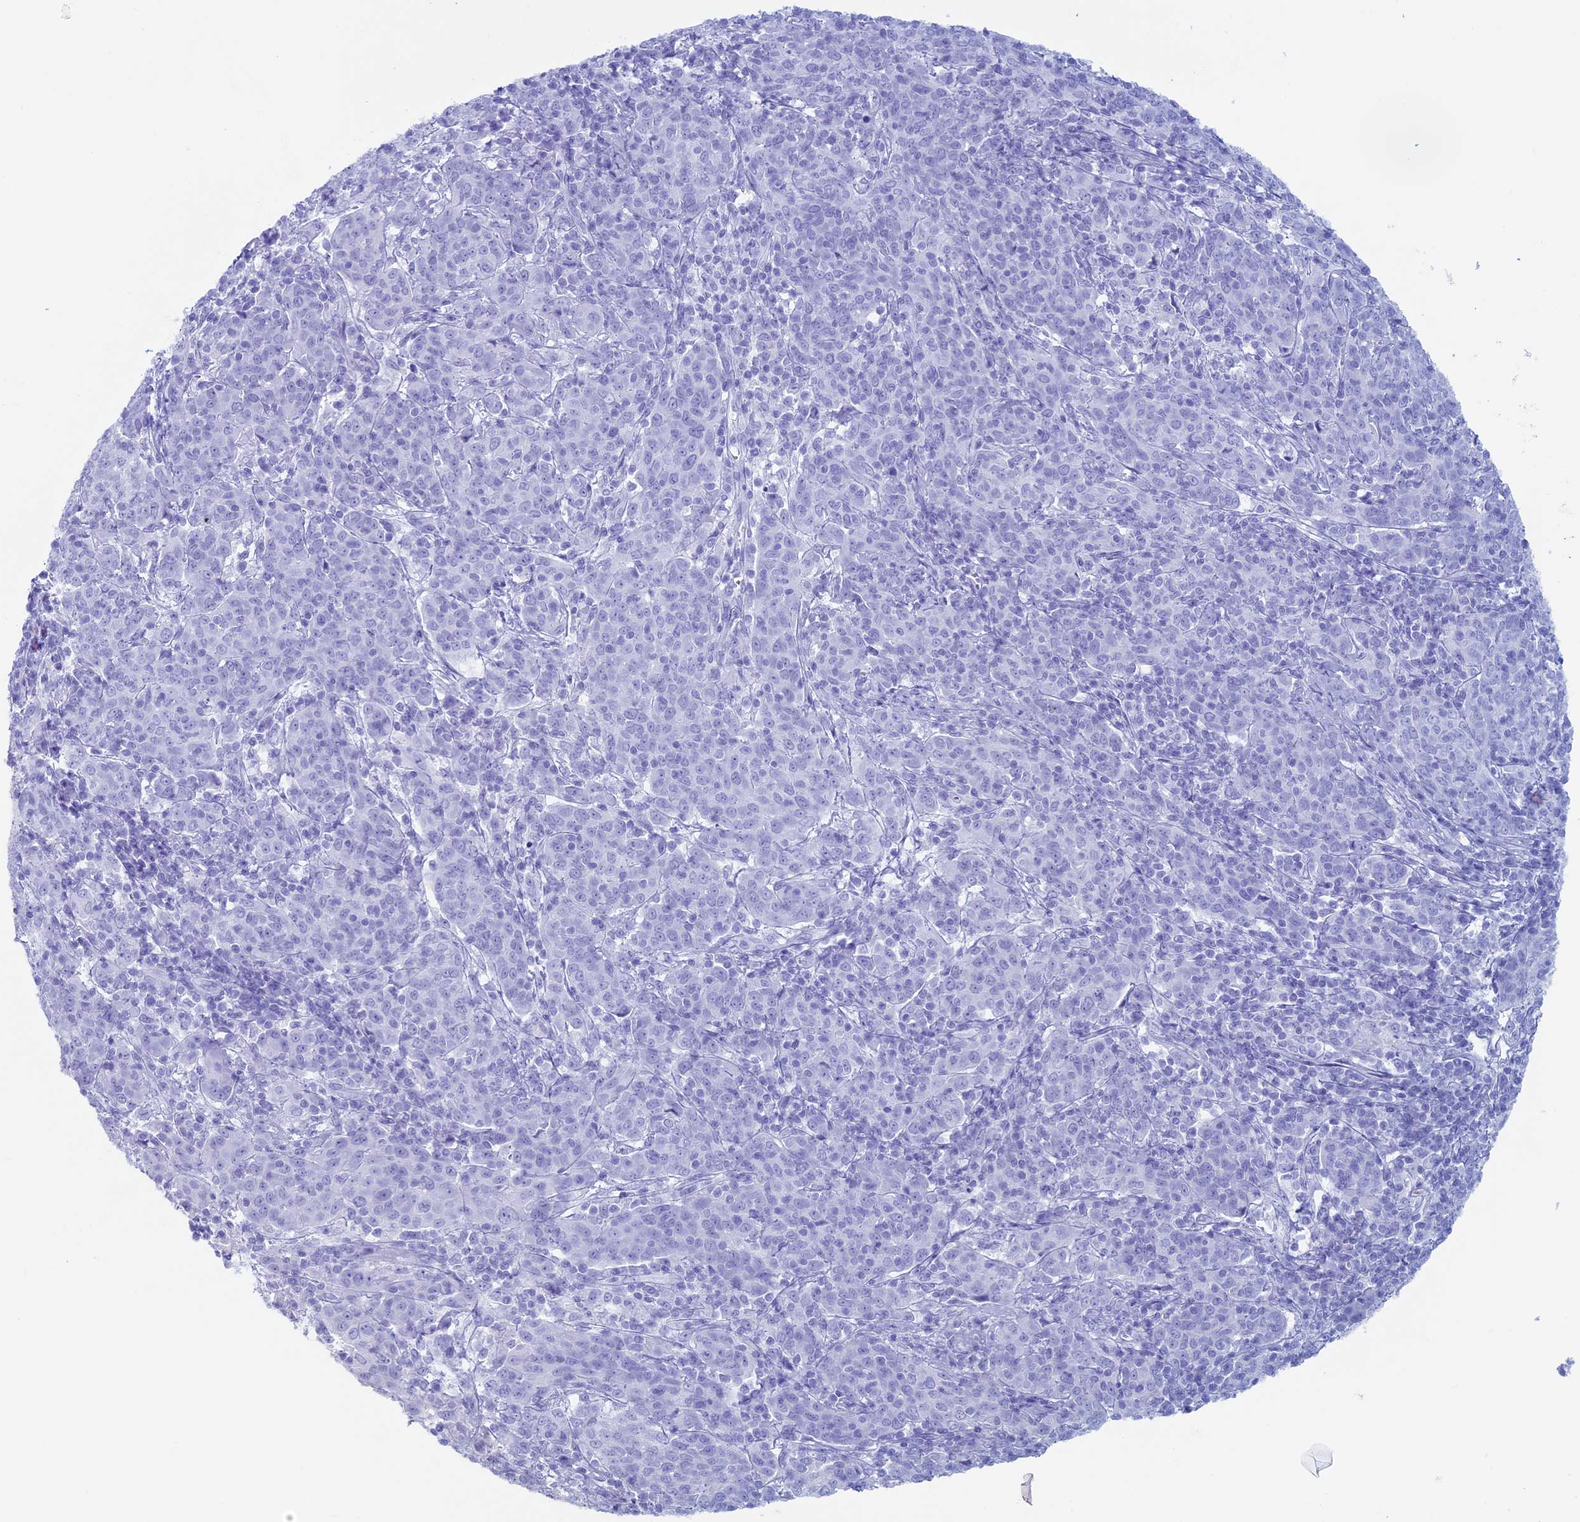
{"staining": {"intensity": "negative", "quantity": "none", "location": "none"}, "tissue": "cervical cancer", "cell_type": "Tumor cells", "image_type": "cancer", "snomed": [{"axis": "morphology", "description": "Squamous cell carcinoma, NOS"}, {"axis": "topography", "description": "Cervix"}], "caption": "An IHC image of cervical squamous cell carcinoma is shown. There is no staining in tumor cells of cervical squamous cell carcinoma. (DAB immunohistochemistry (IHC) with hematoxylin counter stain).", "gene": "RCCD1", "patient": {"sex": "female", "age": 67}}